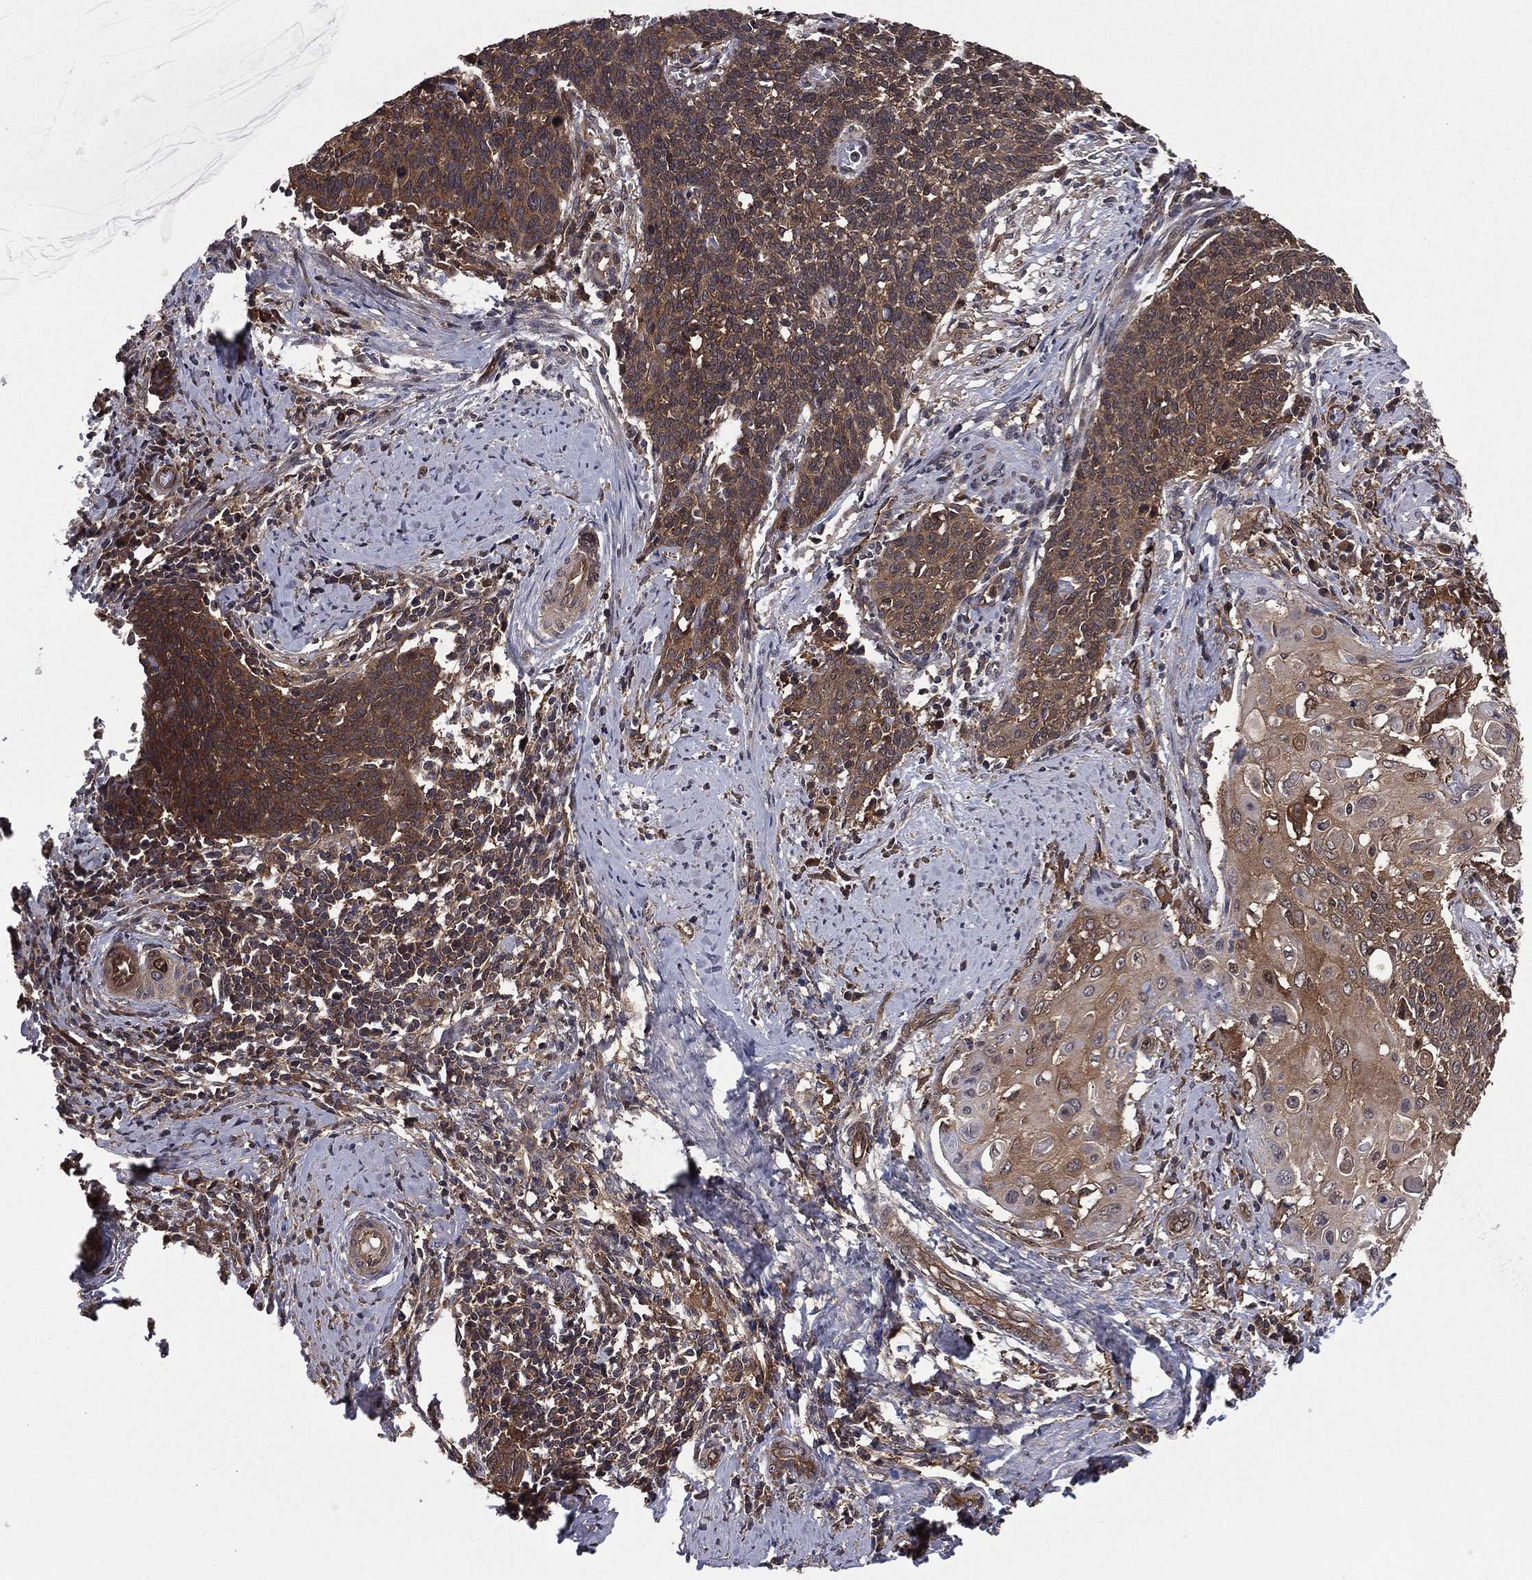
{"staining": {"intensity": "moderate", "quantity": "<25%", "location": "cytoplasmic/membranous"}, "tissue": "cervical cancer", "cell_type": "Tumor cells", "image_type": "cancer", "snomed": [{"axis": "morphology", "description": "Squamous cell carcinoma, NOS"}, {"axis": "topography", "description": "Cervix"}], "caption": "Immunohistochemical staining of human squamous cell carcinoma (cervical) displays moderate cytoplasmic/membranous protein positivity in approximately <25% of tumor cells.", "gene": "CERT1", "patient": {"sex": "female", "age": 39}}